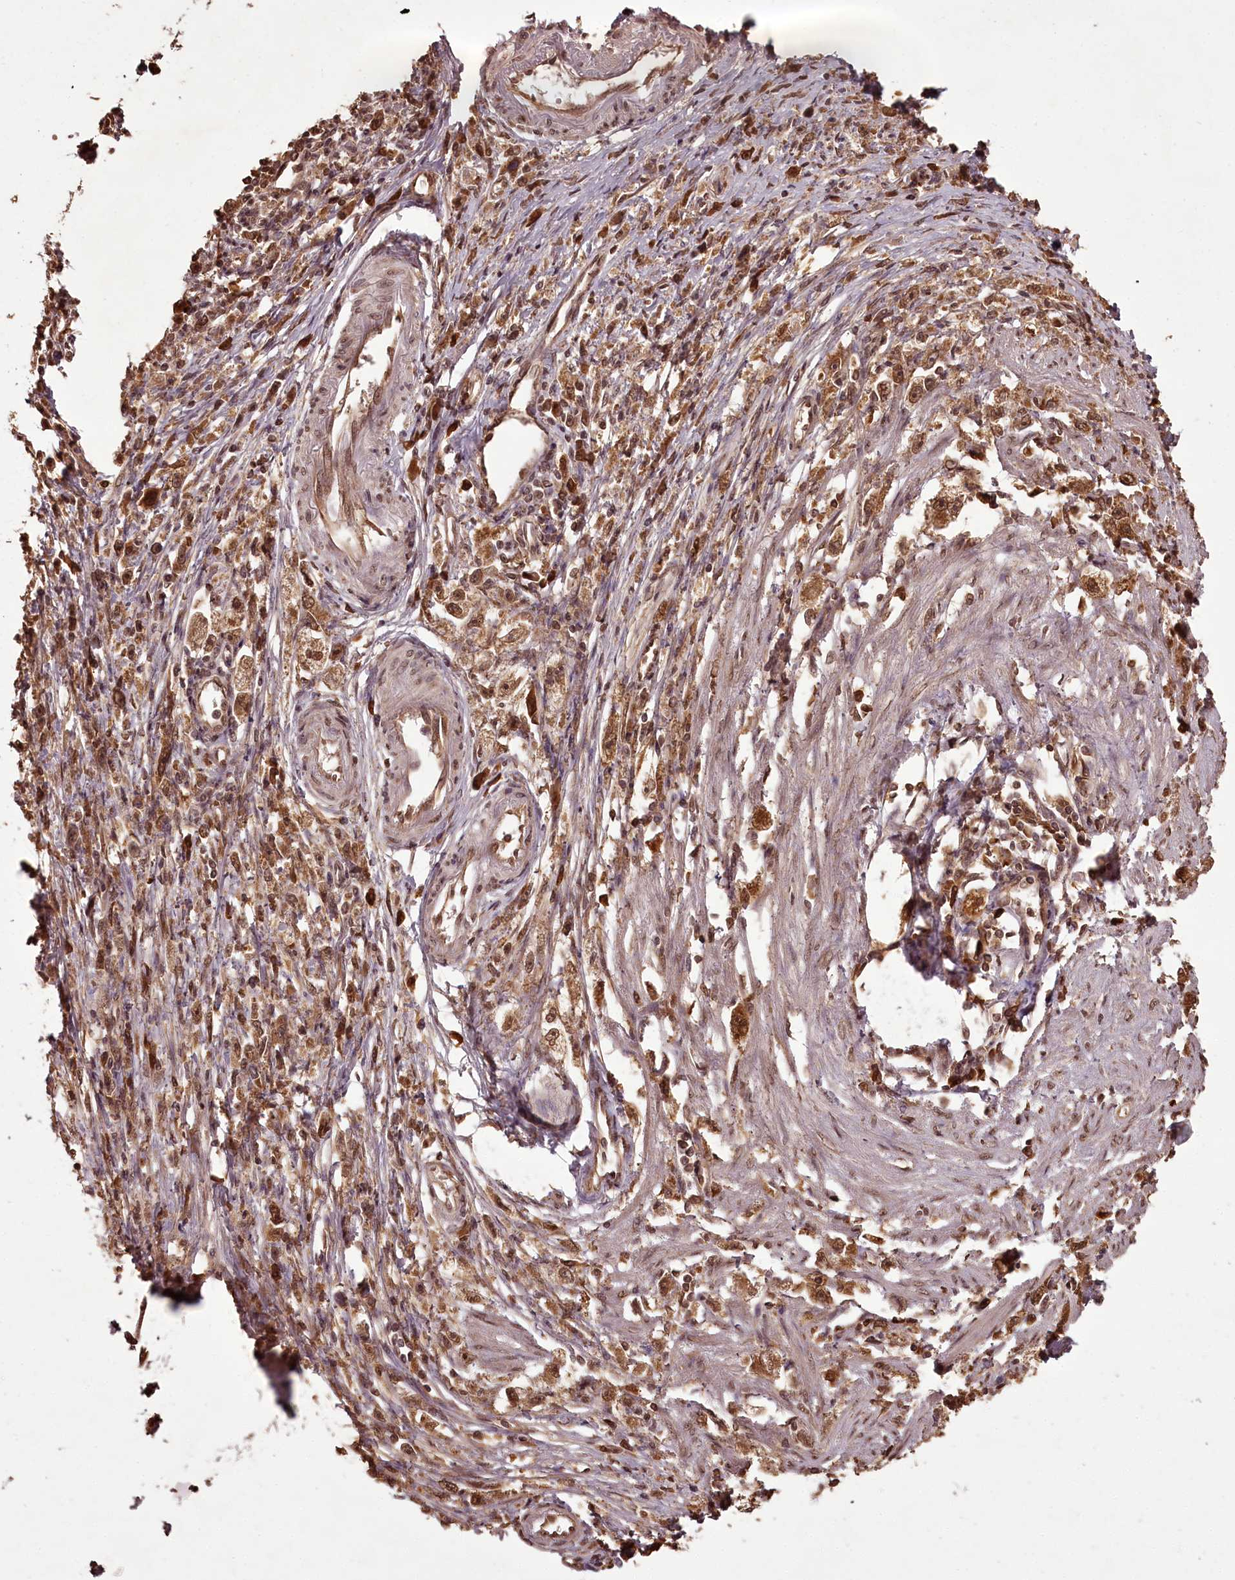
{"staining": {"intensity": "moderate", "quantity": ">75%", "location": "cytoplasmic/membranous,nuclear"}, "tissue": "stomach cancer", "cell_type": "Tumor cells", "image_type": "cancer", "snomed": [{"axis": "morphology", "description": "Adenocarcinoma, NOS"}, {"axis": "topography", "description": "Stomach"}], "caption": "Tumor cells demonstrate medium levels of moderate cytoplasmic/membranous and nuclear staining in about >75% of cells in human adenocarcinoma (stomach). (Brightfield microscopy of DAB IHC at high magnification).", "gene": "NPRL2", "patient": {"sex": "female", "age": 59}}